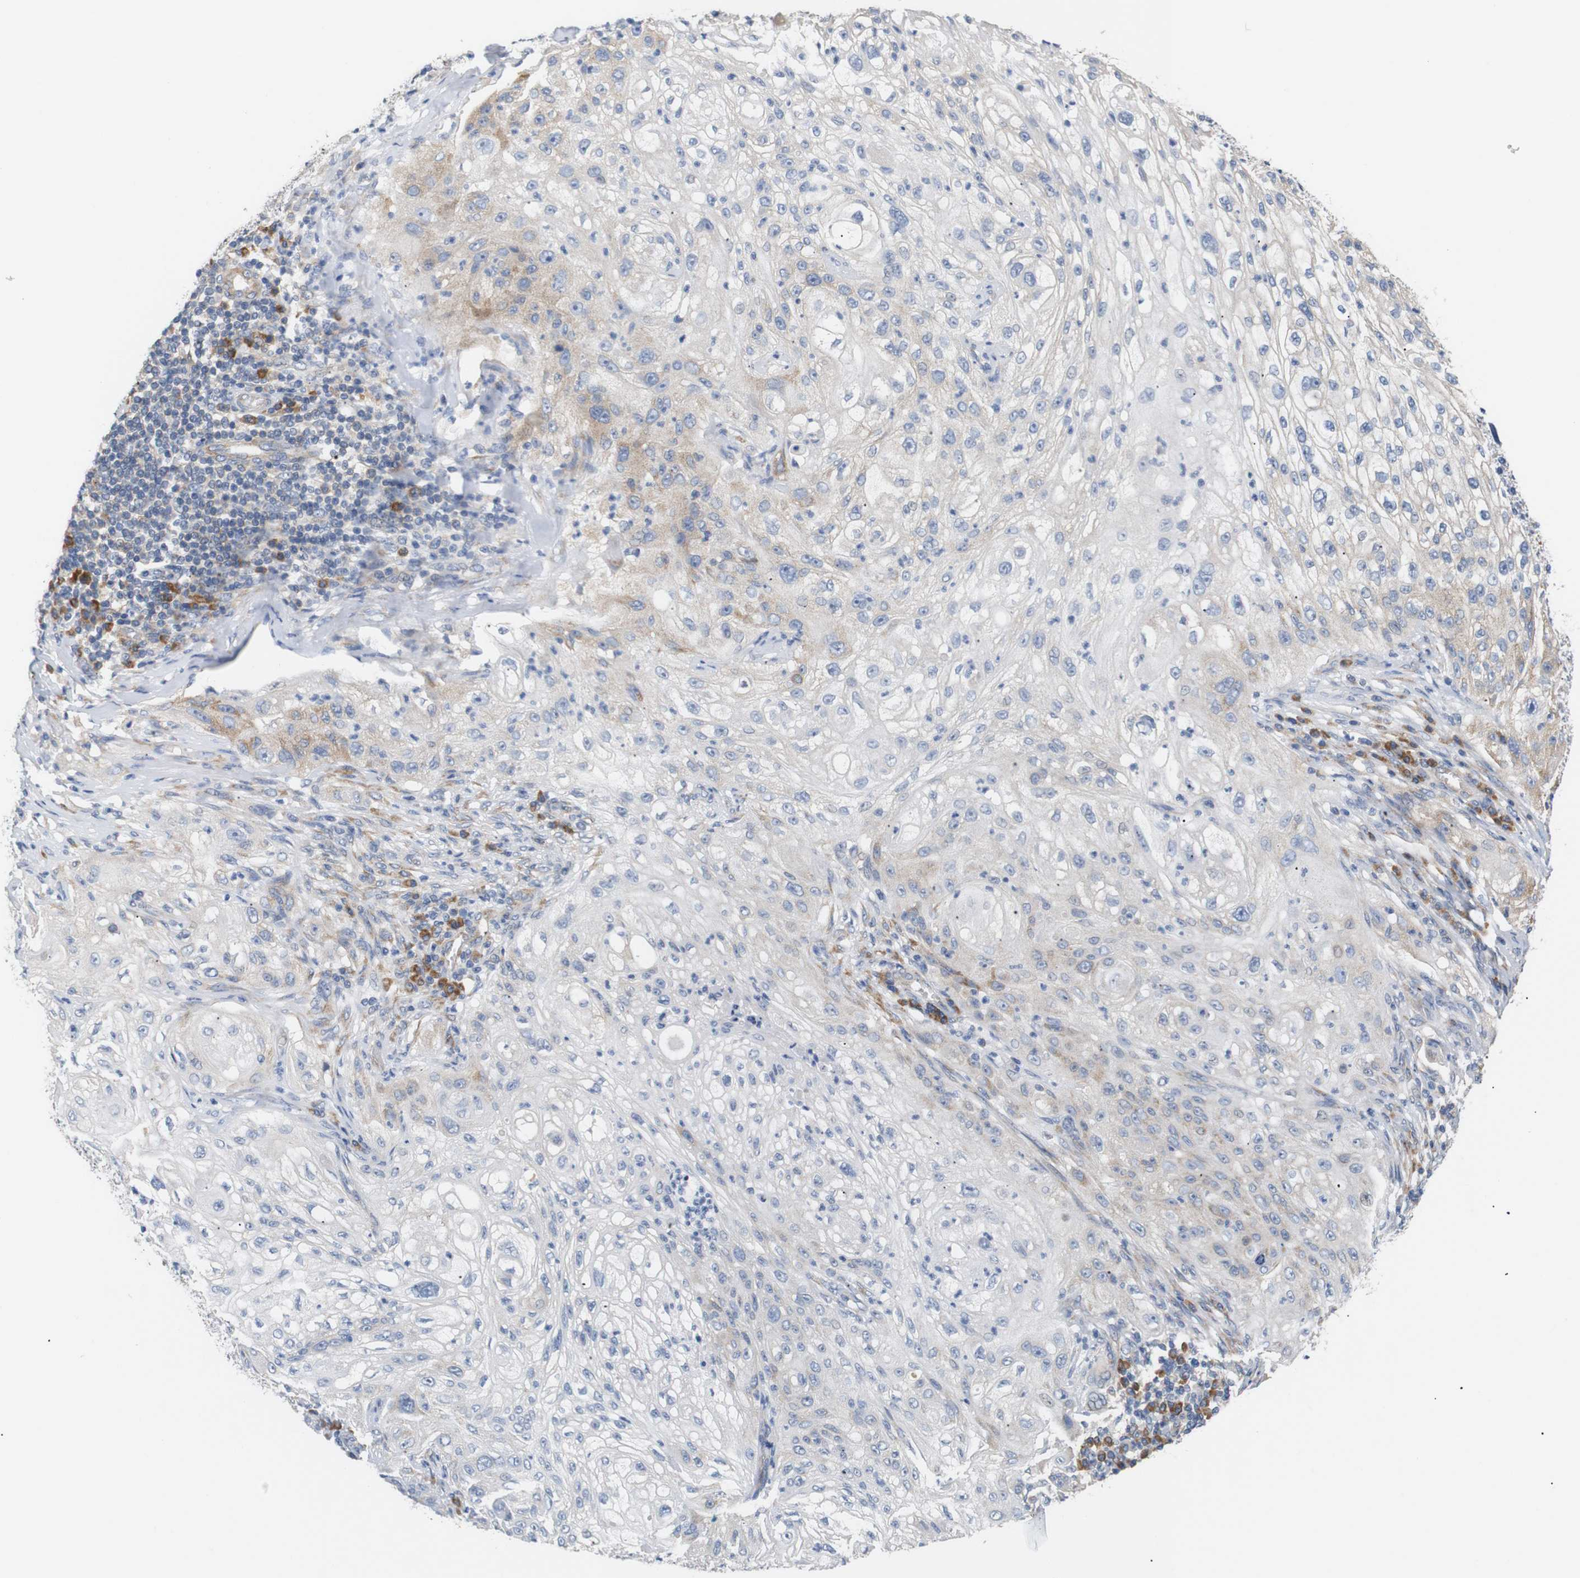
{"staining": {"intensity": "moderate", "quantity": "<25%", "location": "cytoplasmic/membranous"}, "tissue": "lung cancer", "cell_type": "Tumor cells", "image_type": "cancer", "snomed": [{"axis": "morphology", "description": "Inflammation, NOS"}, {"axis": "morphology", "description": "Squamous cell carcinoma, NOS"}, {"axis": "topography", "description": "Lymph node"}, {"axis": "topography", "description": "Soft tissue"}, {"axis": "topography", "description": "Lung"}], "caption": "This histopathology image exhibits immunohistochemistry (IHC) staining of human lung cancer (squamous cell carcinoma), with low moderate cytoplasmic/membranous expression in about <25% of tumor cells.", "gene": "TRIM5", "patient": {"sex": "male", "age": 66}}